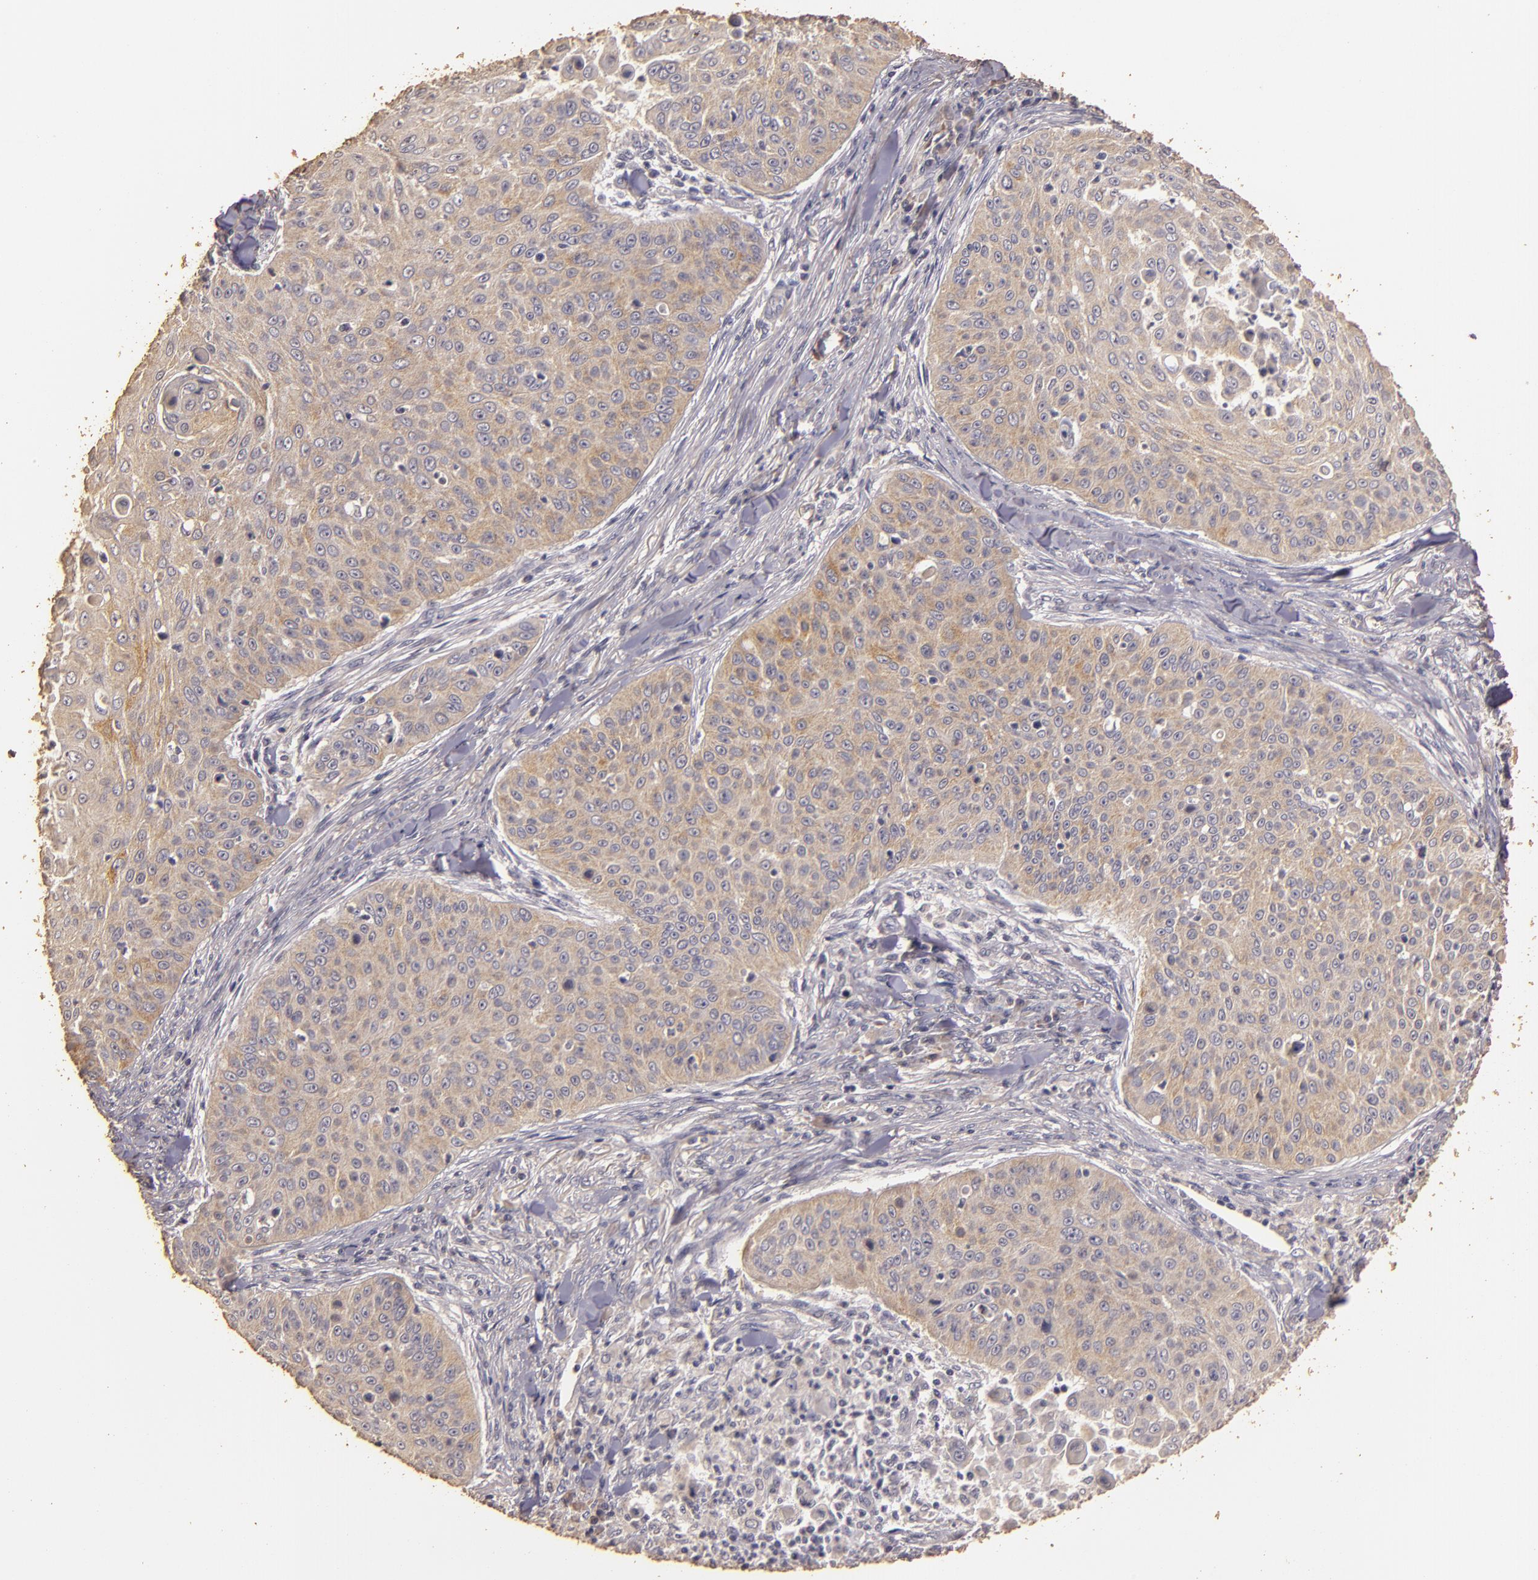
{"staining": {"intensity": "weak", "quantity": ">75%", "location": "cytoplasmic/membranous"}, "tissue": "skin cancer", "cell_type": "Tumor cells", "image_type": "cancer", "snomed": [{"axis": "morphology", "description": "Squamous cell carcinoma, NOS"}, {"axis": "topography", "description": "Skin"}], "caption": "A brown stain labels weak cytoplasmic/membranous staining of a protein in skin cancer (squamous cell carcinoma) tumor cells. The staining is performed using DAB (3,3'-diaminobenzidine) brown chromogen to label protein expression. The nuclei are counter-stained blue using hematoxylin.", "gene": "BCL2L13", "patient": {"sex": "male", "age": 82}}